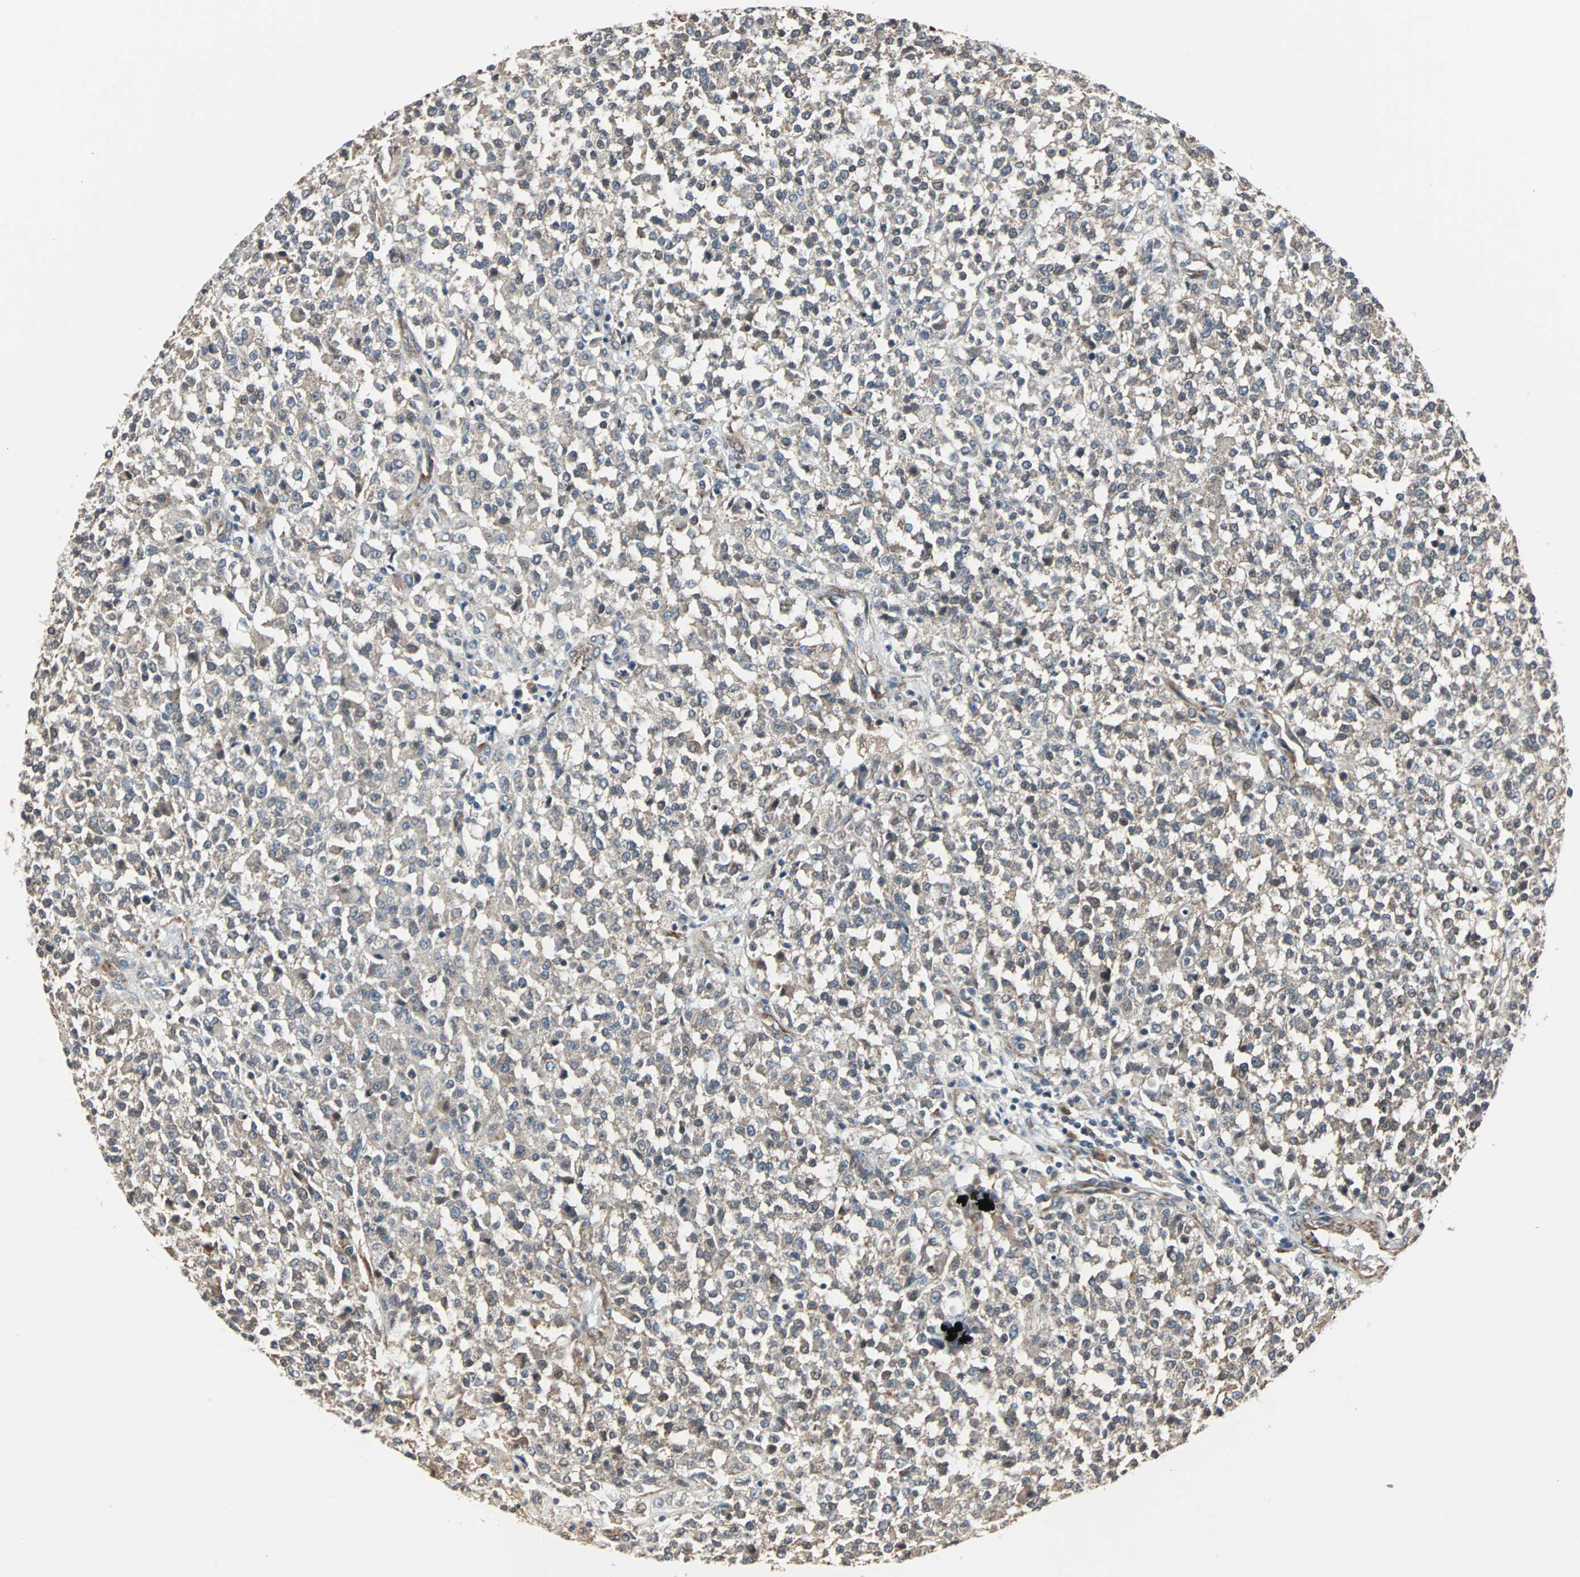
{"staining": {"intensity": "weak", "quantity": ">75%", "location": "cytoplasmic/membranous"}, "tissue": "testis cancer", "cell_type": "Tumor cells", "image_type": "cancer", "snomed": [{"axis": "morphology", "description": "Seminoma, NOS"}, {"axis": "topography", "description": "Testis"}], "caption": "Approximately >75% of tumor cells in seminoma (testis) reveal weak cytoplasmic/membranous protein staining as visualized by brown immunohistochemical staining.", "gene": "CHP1", "patient": {"sex": "male", "age": 59}}